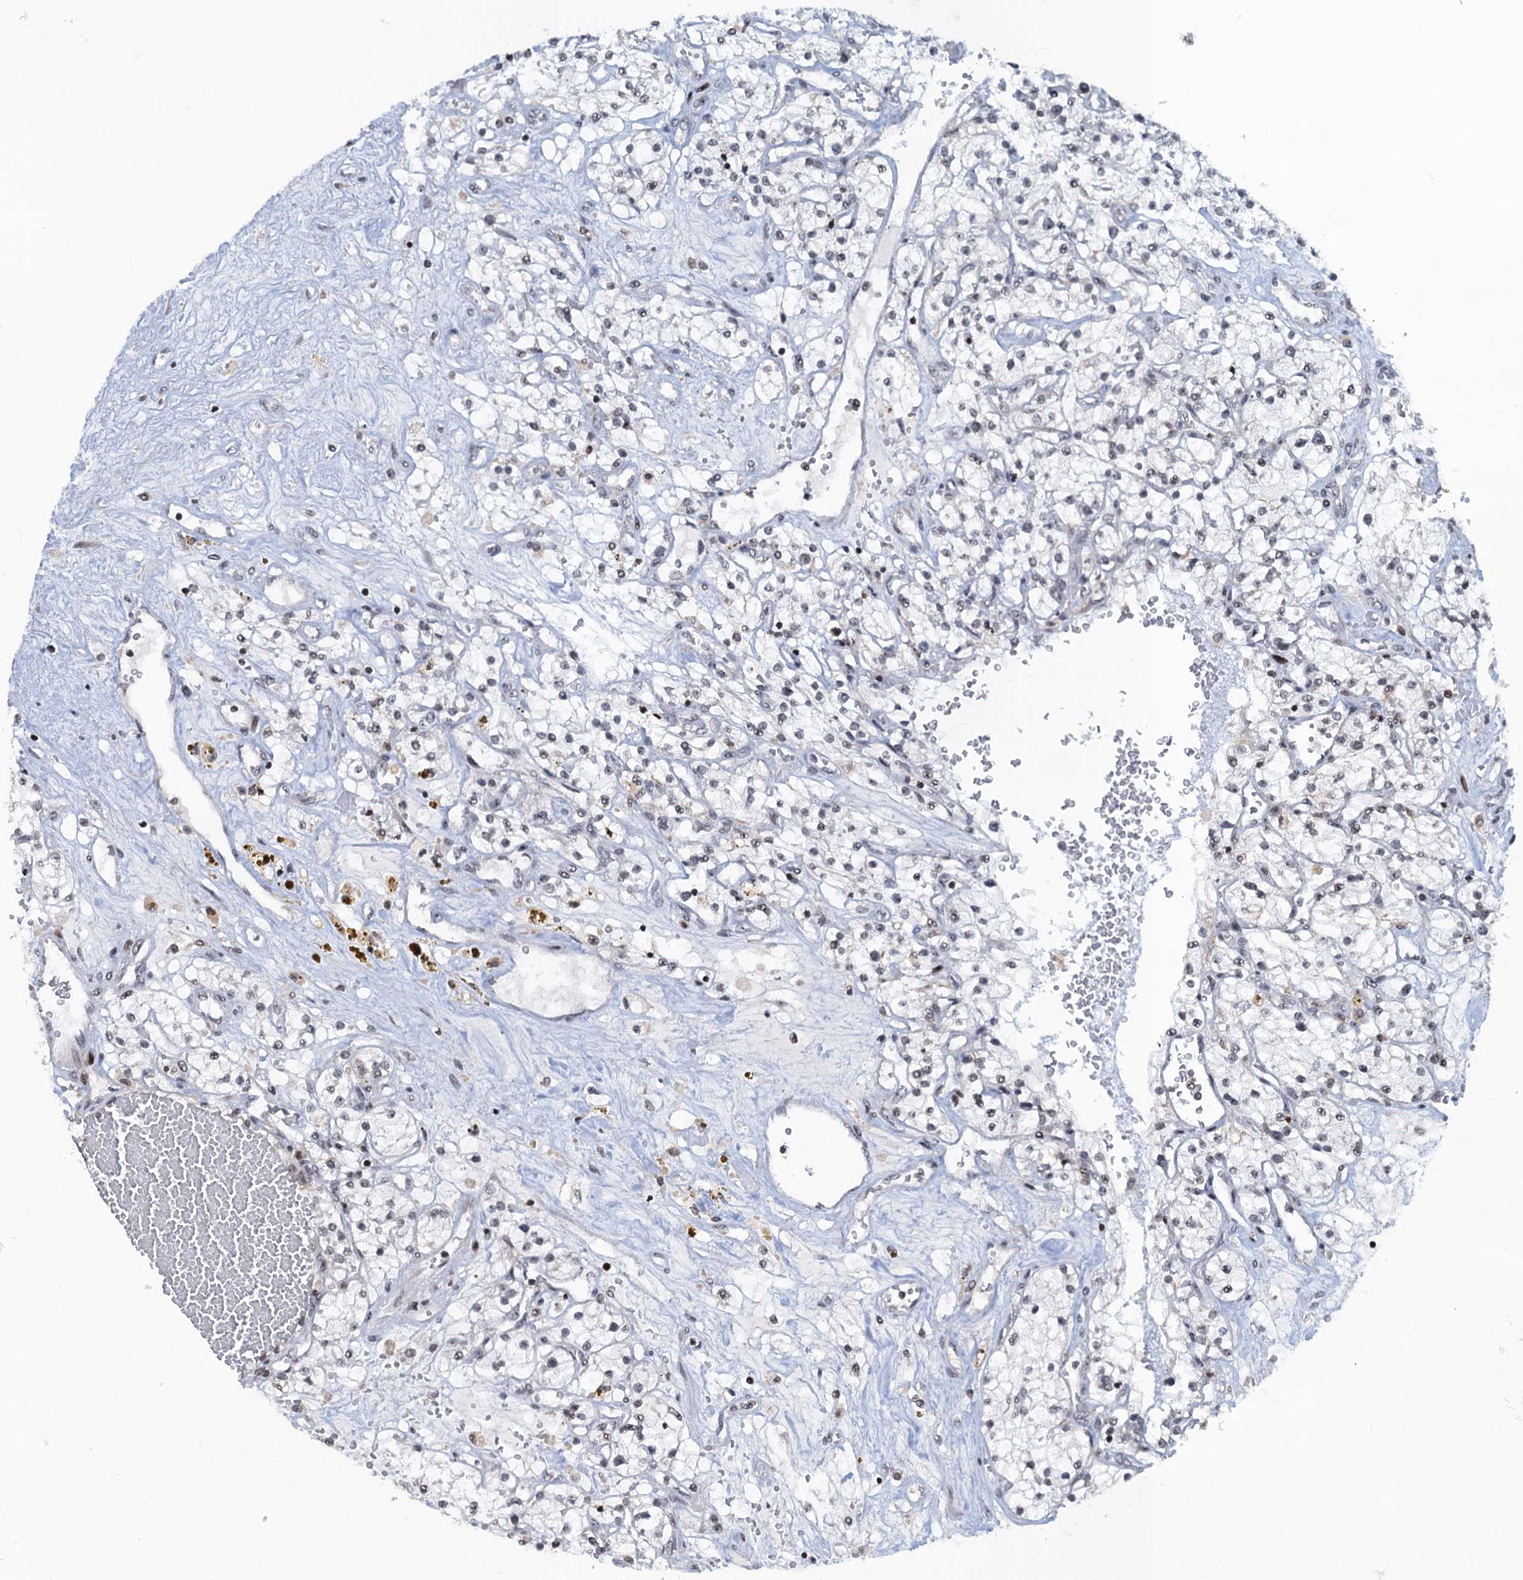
{"staining": {"intensity": "negative", "quantity": "none", "location": "none"}, "tissue": "renal cancer", "cell_type": "Tumor cells", "image_type": "cancer", "snomed": [{"axis": "morphology", "description": "Normal tissue, NOS"}, {"axis": "morphology", "description": "Adenocarcinoma, NOS"}, {"axis": "topography", "description": "Kidney"}], "caption": "An immunohistochemistry micrograph of renal adenocarcinoma is shown. There is no staining in tumor cells of renal adenocarcinoma. (Stains: DAB (3,3'-diaminobenzidine) immunohistochemistry (IHC) with hematoxylin counter stain, Microscopy: brightfield microscopy at high magnification).", "gene": "FYB1", "patient": {"sex": "male", "age": 68}}